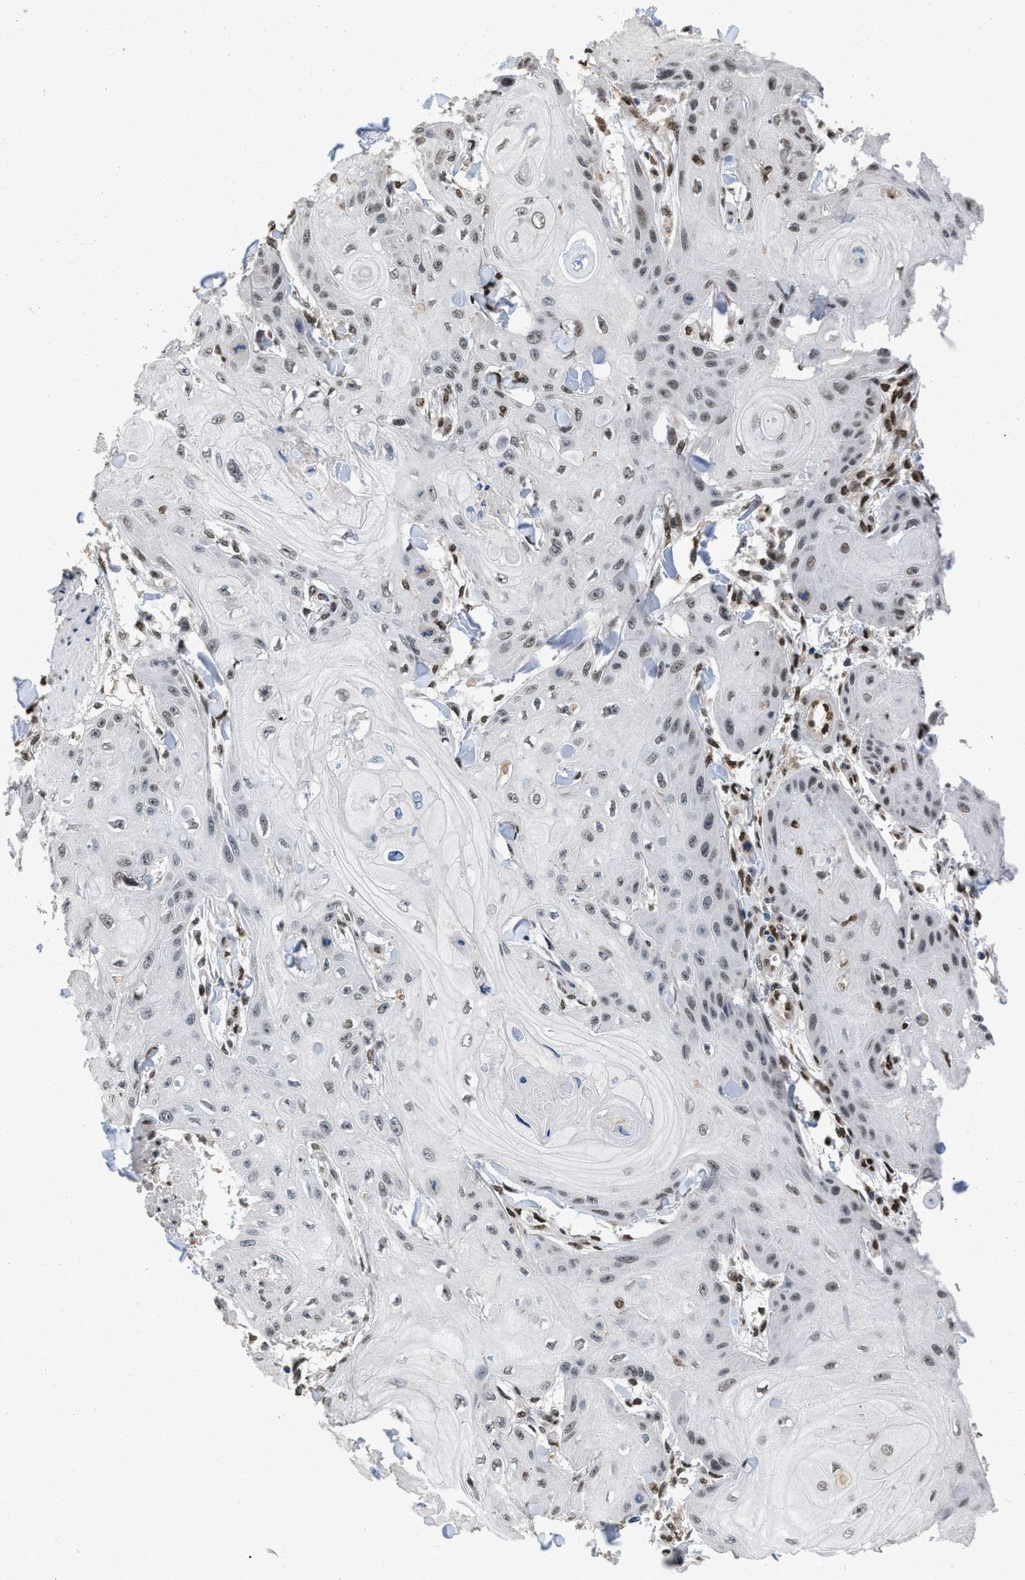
{"staining": {"intensity": "moderate", "quantity": "<25%", "location": "nuclear"}, "tissue": "skin cancer", "cell_type": "Tumor cells", "image_type": "cancer", "snomed": [{"axis": "morphology", "description": "Squamous cell carcinoma, NOS"}, {"axis": "topography", "description": "Skin"}], "caption": "Skin cancer was stained to show a protein in brown. There is low levels of moderate nuclear expression in about <25% of tumor cells. (brown staining indicates protein expression, while blue staining denotes nuclei).", "gene": "QKI", "patient": {"sex": "male", "age": 74}}